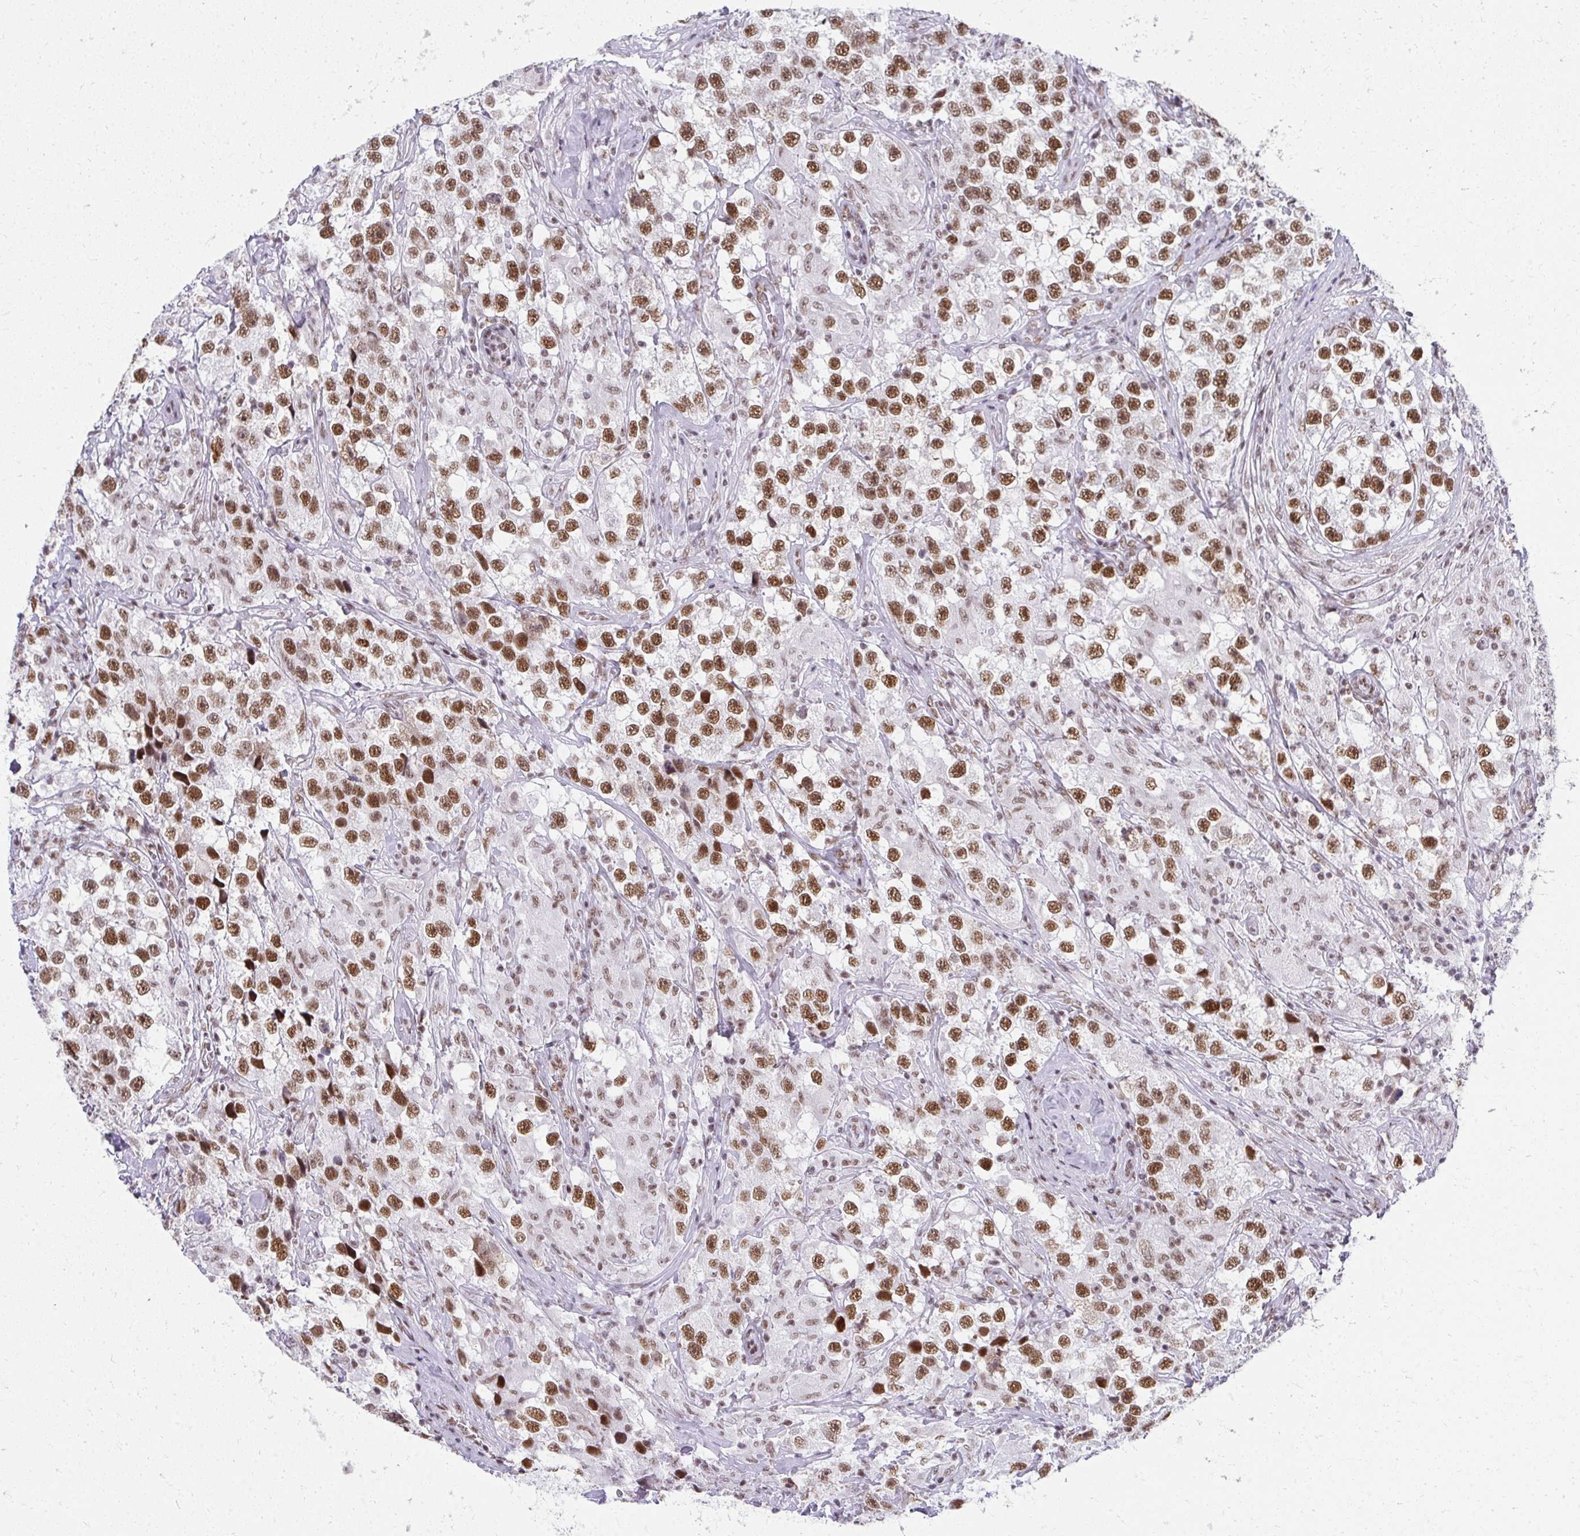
{"staining": {"intensity": "strong", "quantity": ">75%", "location": "nuclear"}, "tissue": "testis cancer", "cell_type": "Tumor cells", "image_type": "cancer", "snomed": [{"axis": "morphology", "description": "Seminoma, NOS"}, {"axis": "topography", "description": "Testis"}], "caption": "This photomicrograph displays testis cancer (seminoma) stained with immunohistochemistry to label a protein in brown. The nuclear of tumor cells show strong positivity for the protein. Nuclei are counter-stained blue.", "gene": "CREBBP", "patient": {"sex": "male", "age": 46}}